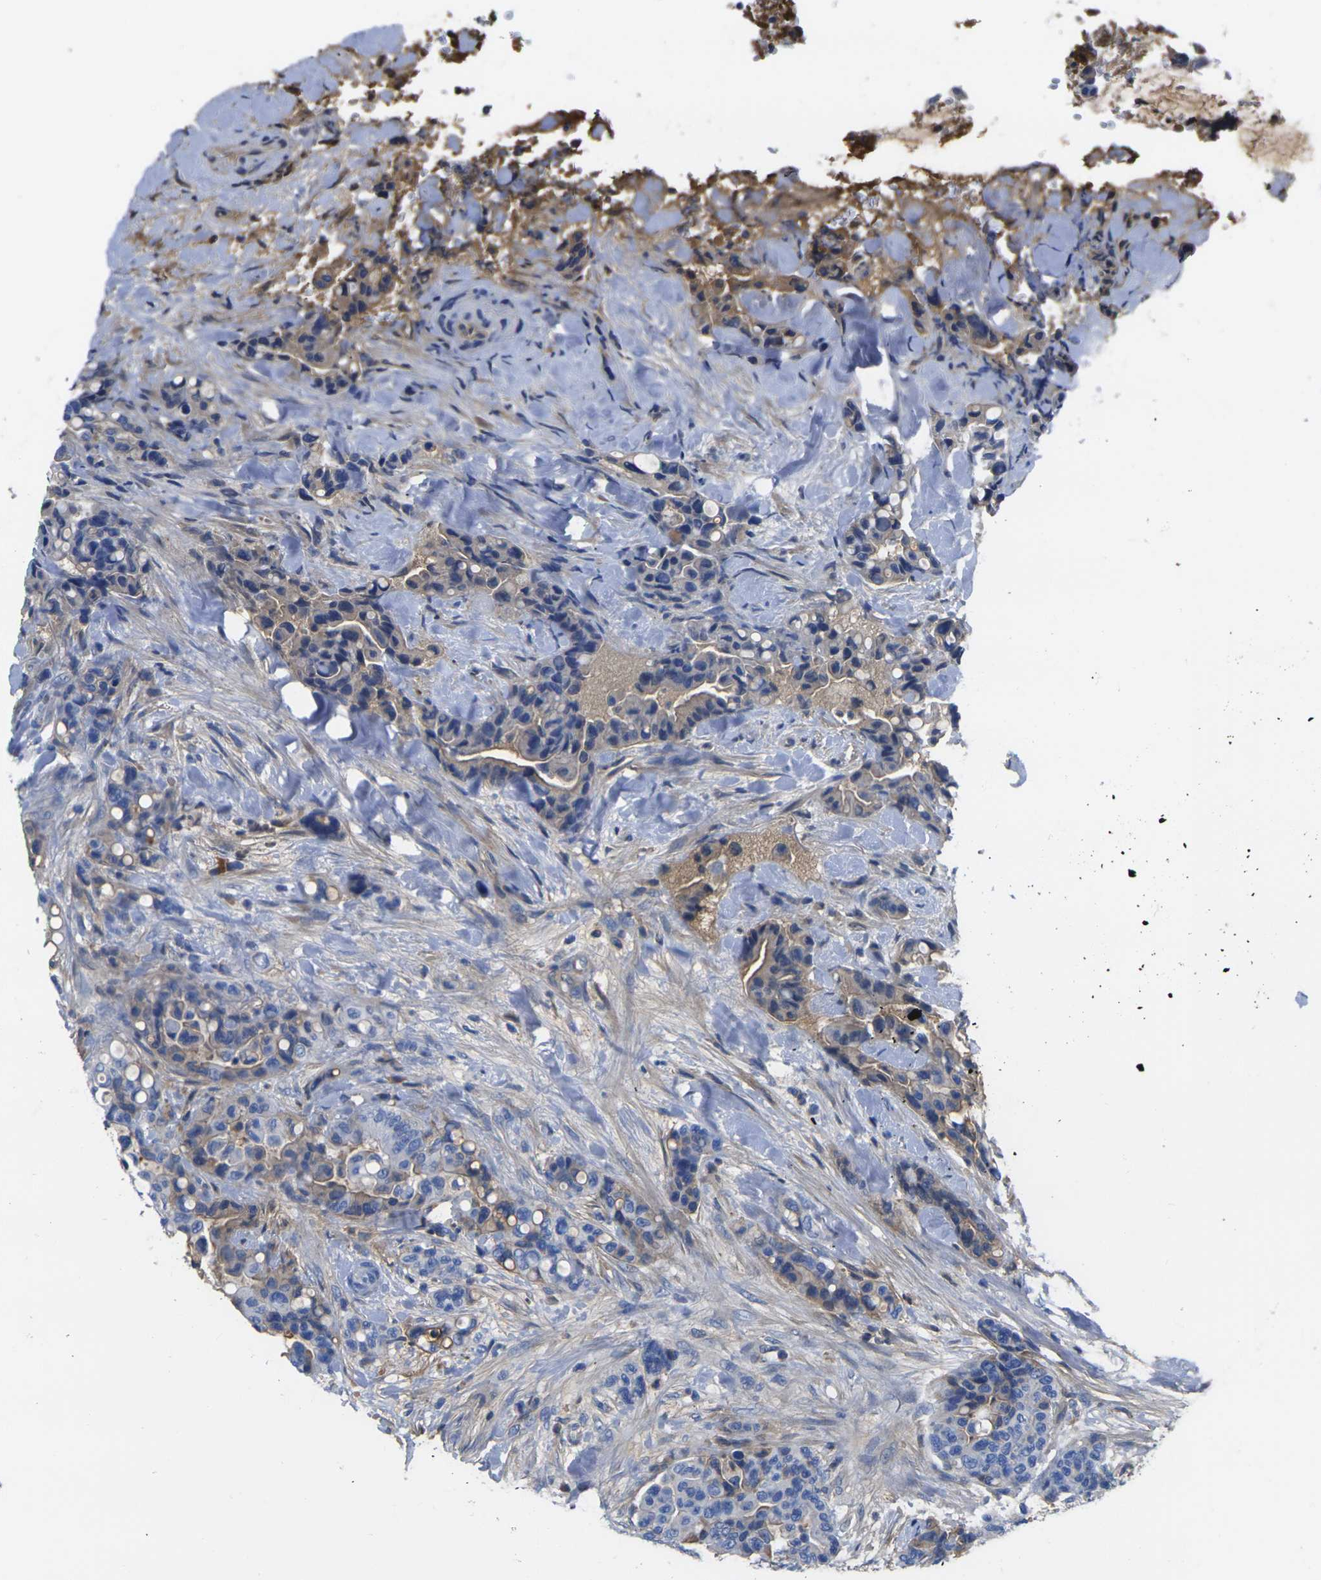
{"staining": {"intensity": "moderate", "quantity": "25%-75%", "location": "cytoplasmic/membranous"}, "tissue": "colorectal cancer", "cell_type": "Tumor cells", "image_type": "cancer", "snomed": [{"axis": "morphology", "description": "Normal tissue, NOS"}, {"axis": "morphology", "description": "Adenocarcinoma, NOS"}, {"axis": "topography", "description": "Colon"}], "caption": "Protein expression analysis of colorectal cancer exhibits moderate cytoplasmic/membranous staining in approximately 25%-75% of tumor cells.", "gene": "GREM2", "patient": {"sex": "male", "age": 82}}